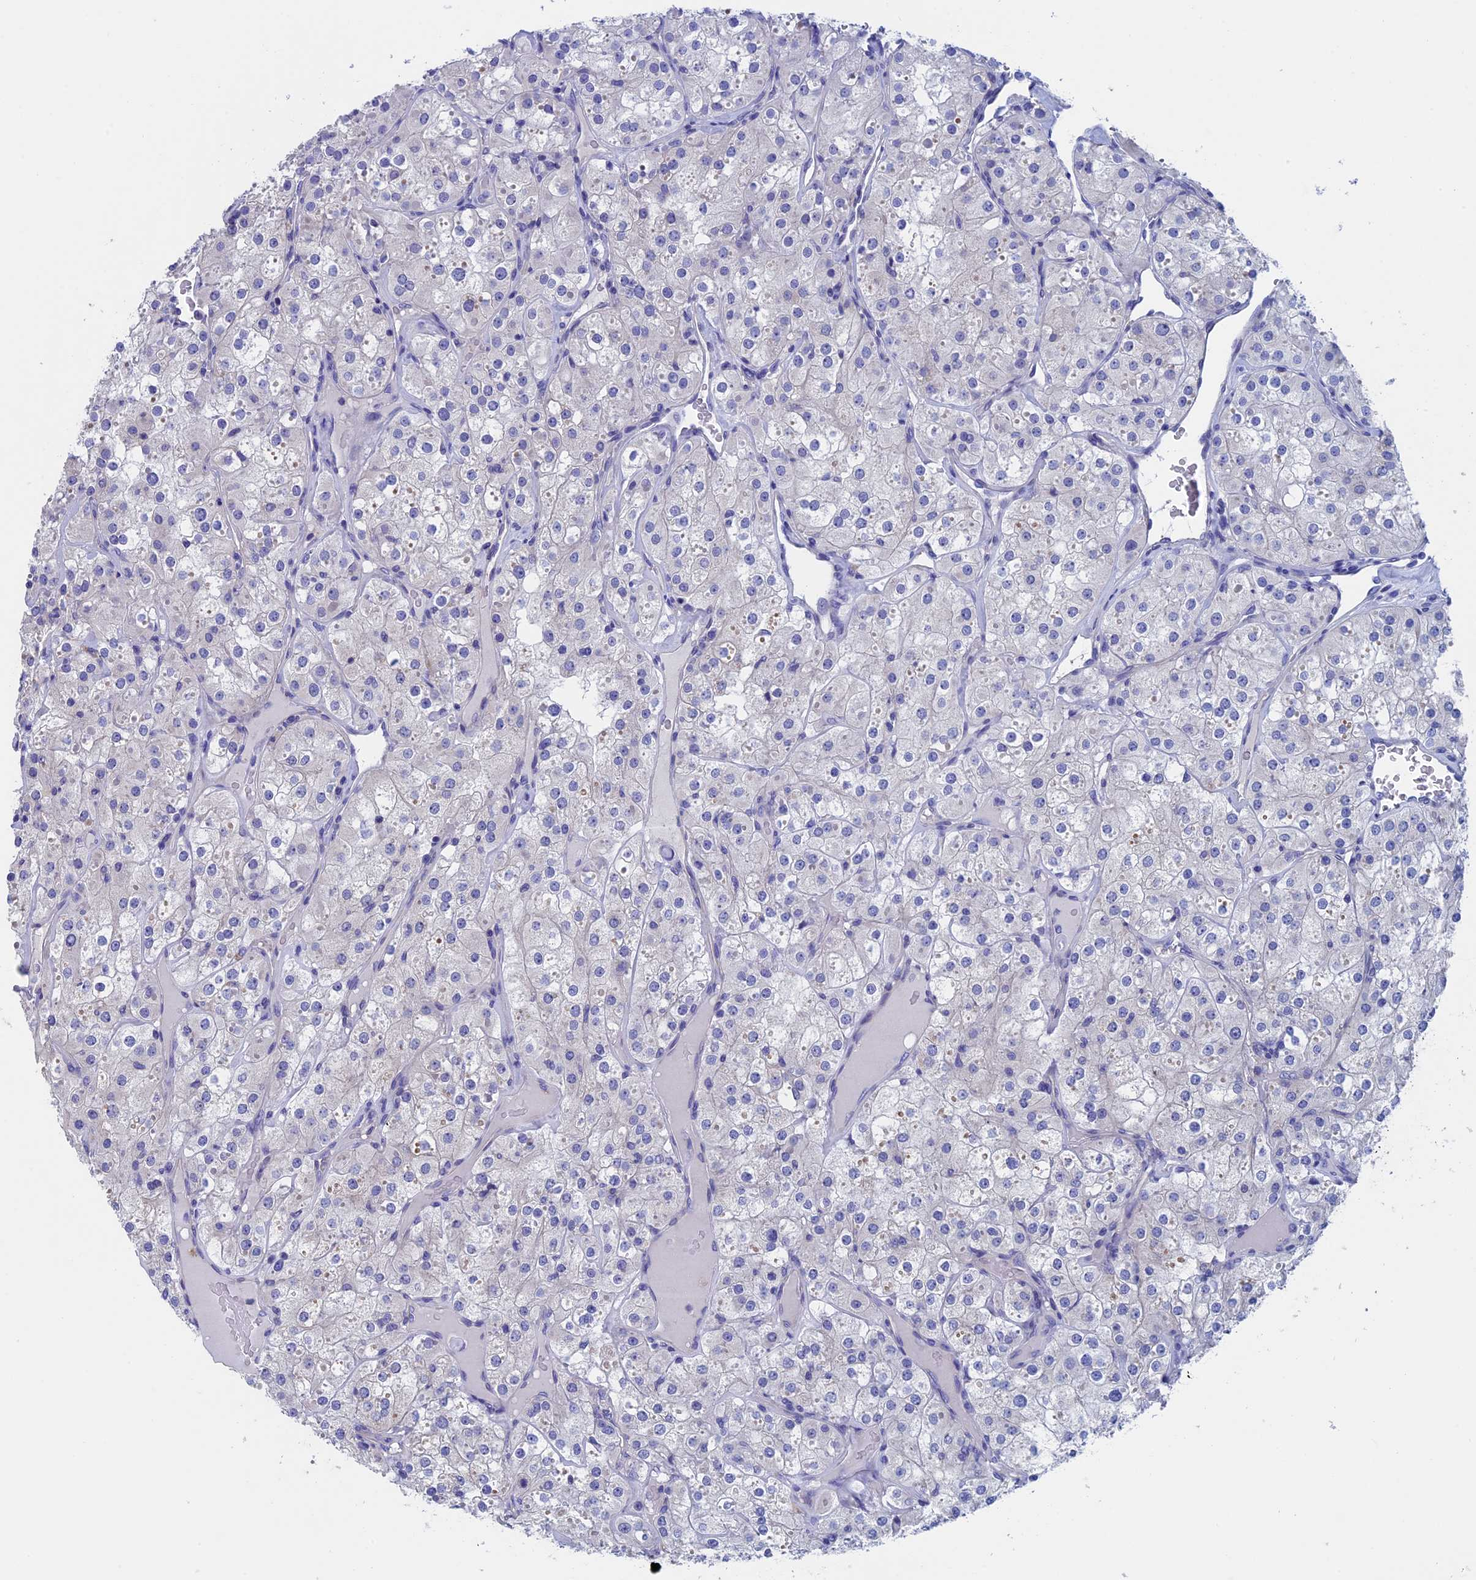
{"staining": {"intensity": "negative", "quantity": "none", "location": "none"}, "tissue": "renal cancer", "cell_type": "Tumor cells", "image_type": "cancer", "snomed": [{"axis": "morphology", "description": "Adenocarcinoma, NOS"}, {"axis": "topography", "description": "Kidney"}], "caption": "High power microscopy image of an immunohistochemistry (IHC) image of renal cancer, revealing no significant positivity in tumor cells. (Stains: DAB (3,3'-diaminobenzidine) immunohistochemistry with hematoxylin counter stain, Microscopy: brightfield microscopy at high magnification).", "gene": "ADH7", "patient": {"sex": "male", "age": 77}}